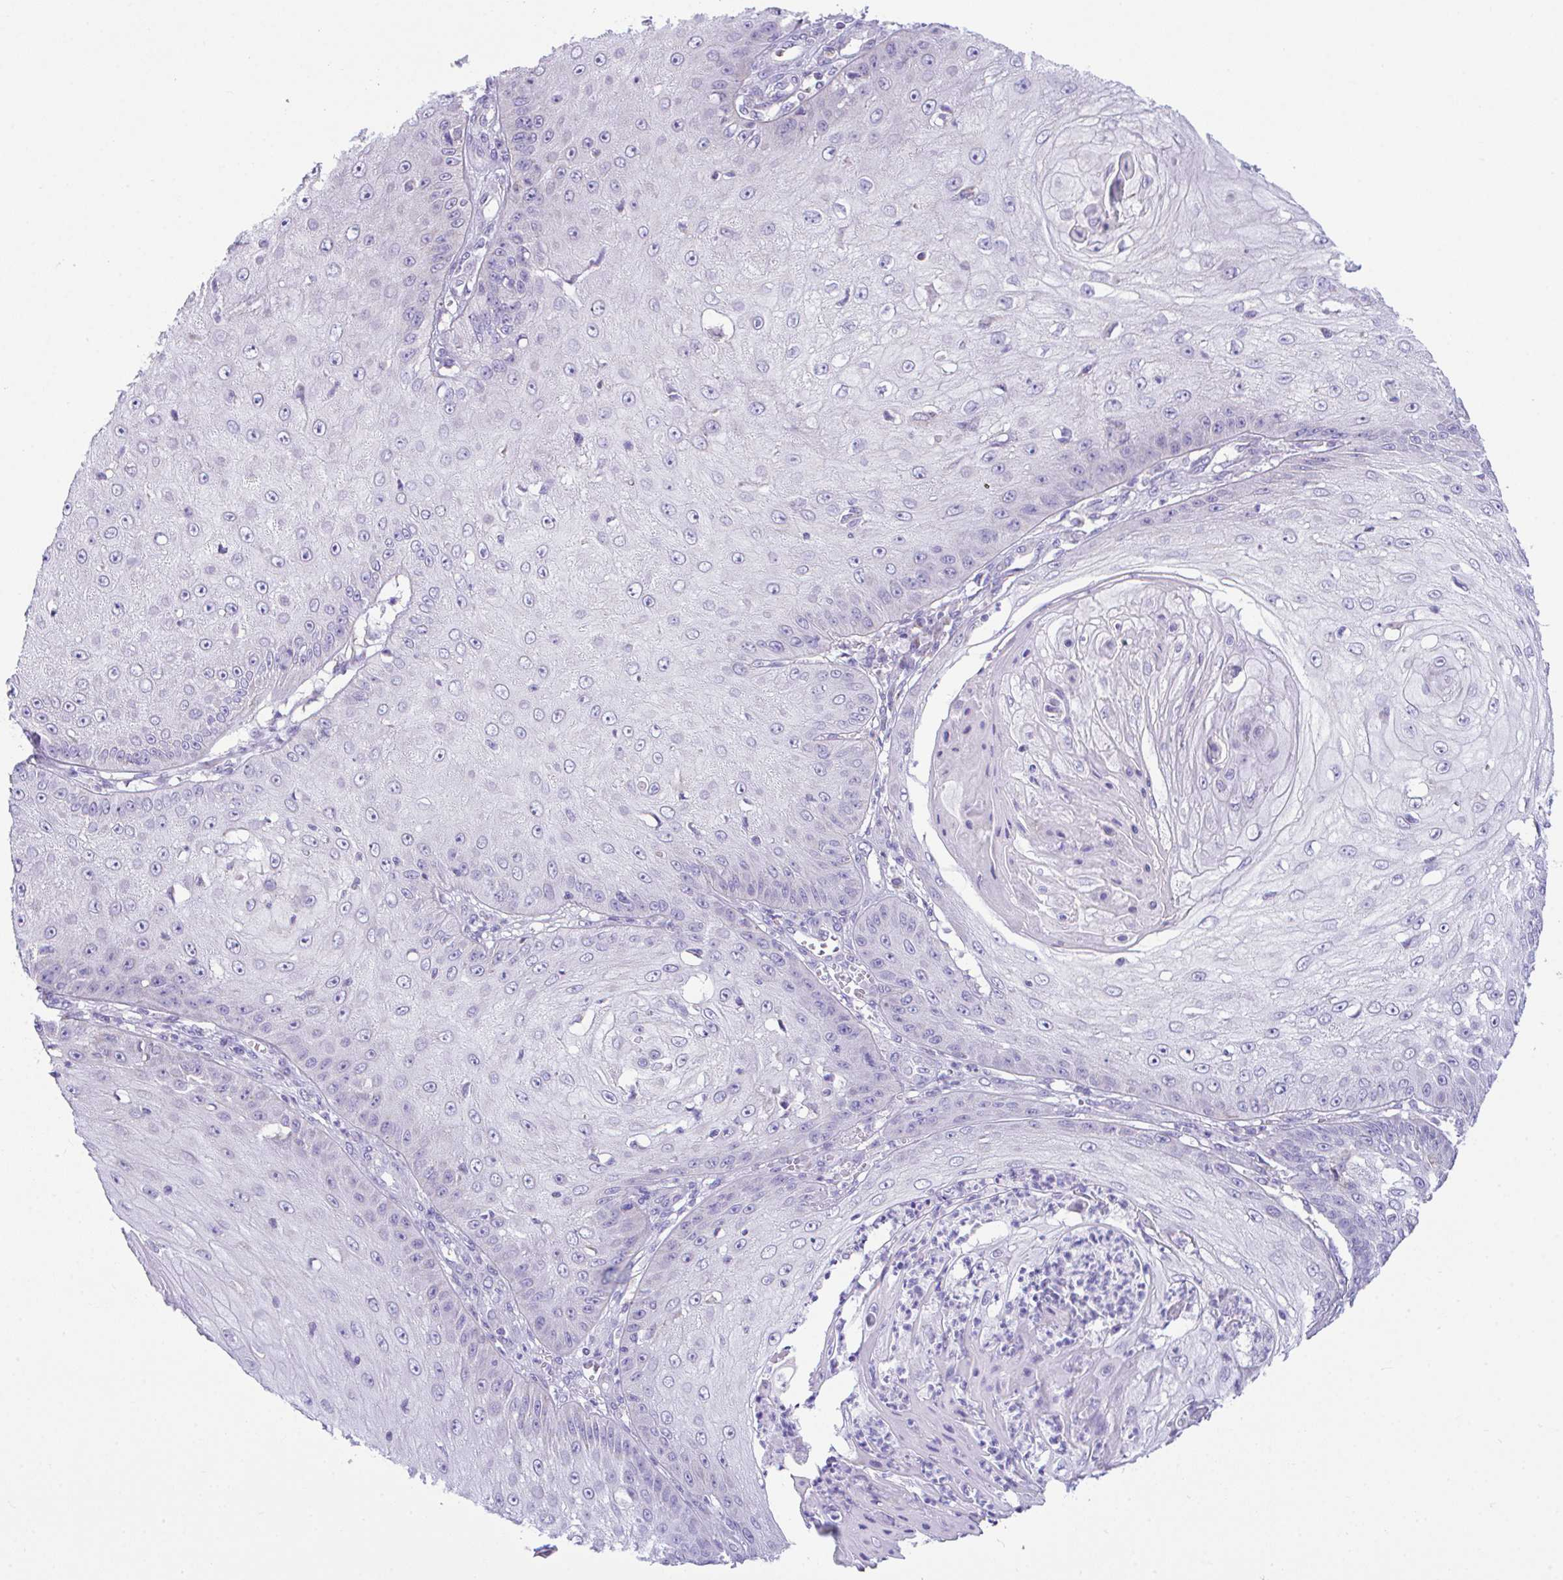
{"staining": {"intensity": "negative", "quantity": "none", "location": "none"}, "tissue": "skin cancer", "cell_type": "Tumor cells", "image_type": "cancer", "snomed": [{"axis": "morphology", "description": "Squamous cell carcinoma, NOS"}, {"axis": "topography", "description": "Skin"}], "caption": "DAB (3,3'-diaminobenzidine) immunohistochemical staining of squamous cell carcinoma (skin) exhibits no significant expression in tumor cells.", "gene": "NLRP8", "patient": {"sex": "male", "age": 70}}